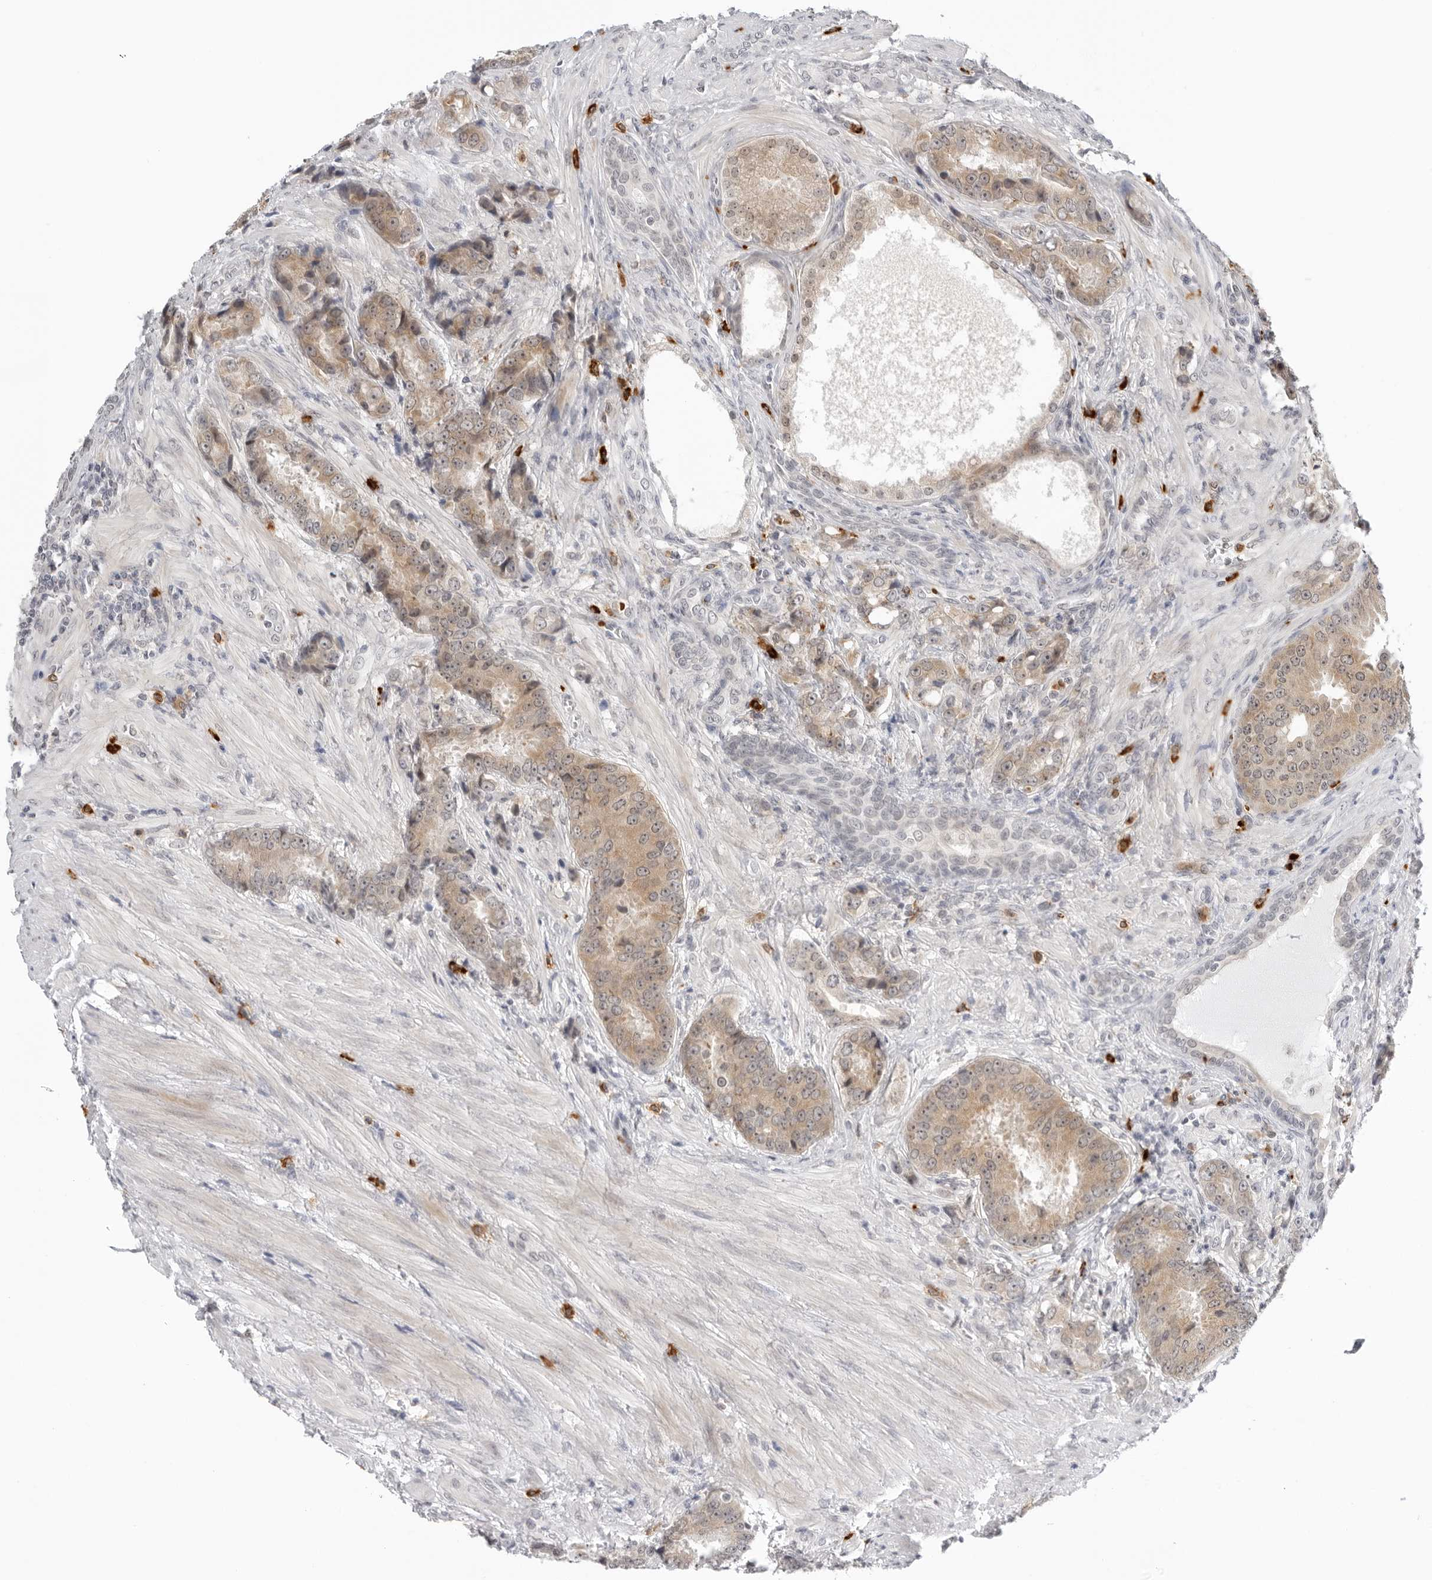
{"staining": {"intensity": "moderate", "quantity": ">75%", "location": "cytoplasmic/membranous"}, "tissue": "prostate cancer", "cell_type": "Tumor cells", "image_type": "cancer", "snomed": [{"axis": "morphology", "description": "Adenocarcinoma, High grade"}, {"axis": "topography", "description": "Prostate"}], "caption": "Adenocarcinoma (high-grade) (prostate) stained for a protein (brown) exhibits moderate cytoplasmic/membranous positive staining in about >75% of tumor cells.", "gene": "SUGCT", "patient": {"sex": "male", "age": 60}}